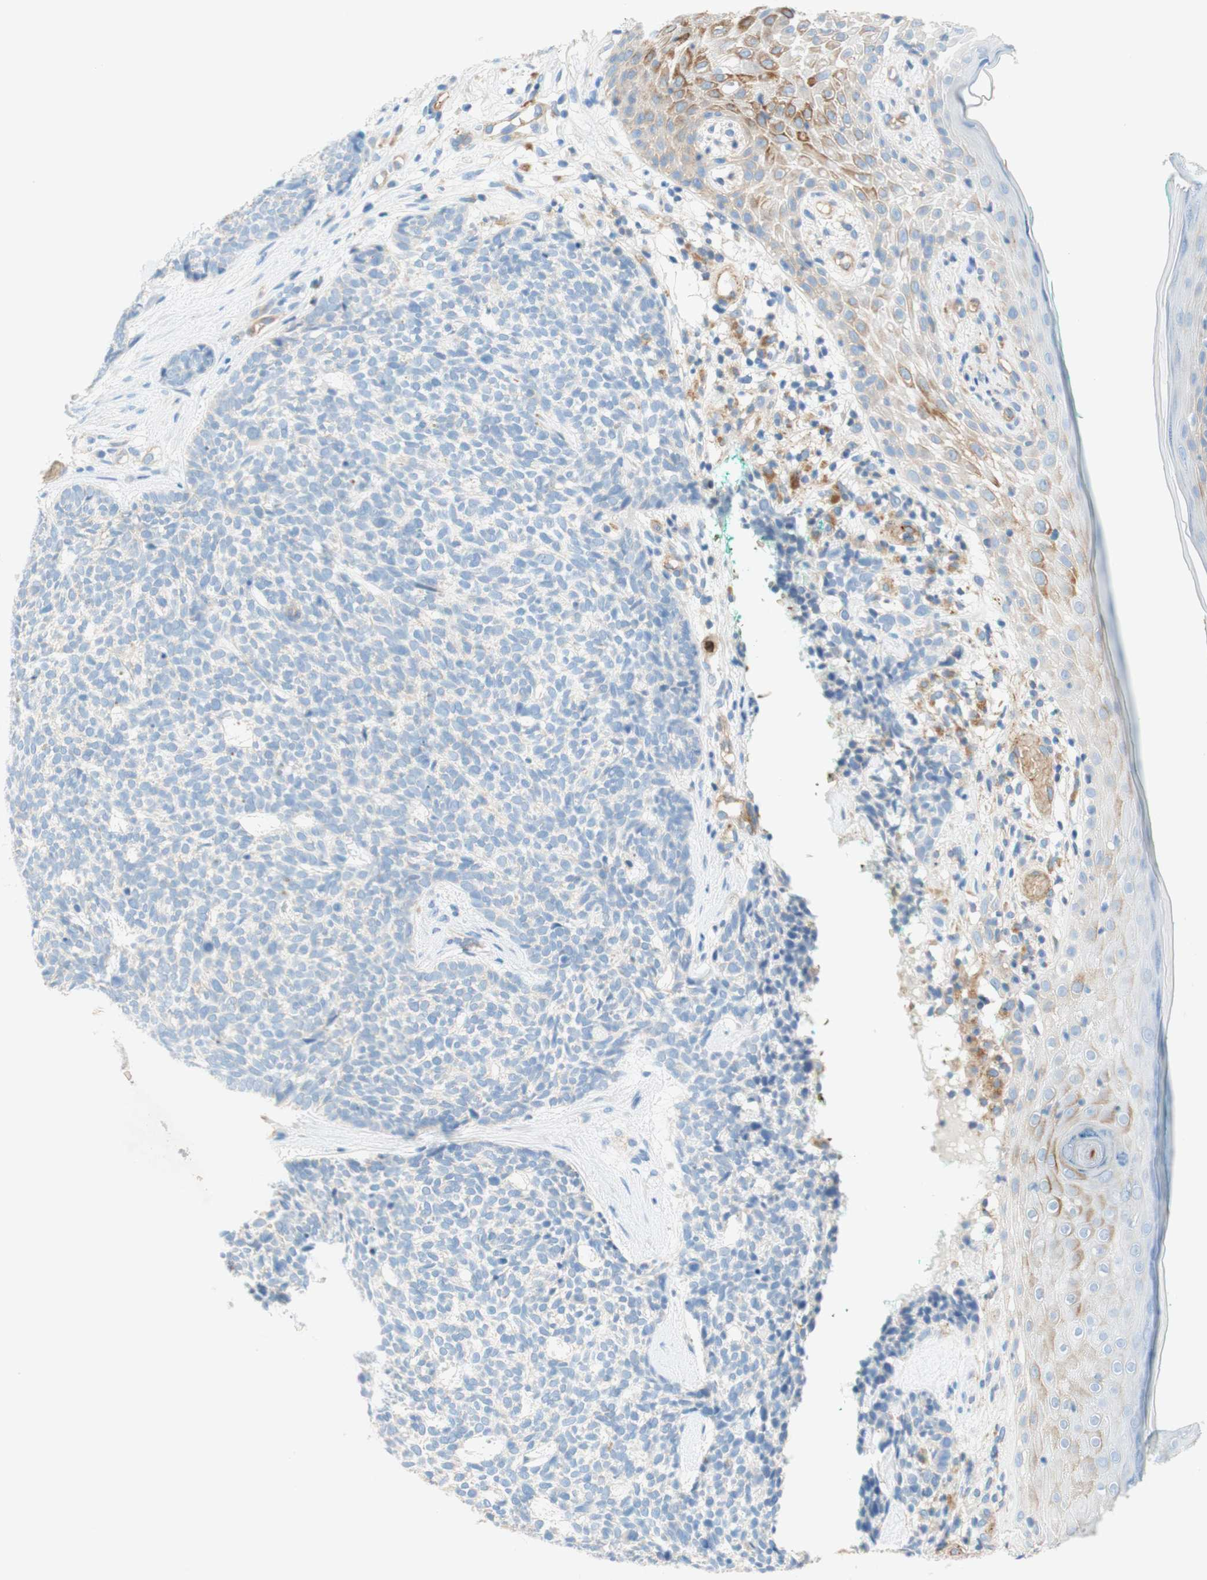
{"staining": {"intensity": "negative", "quantity": "none", "location": "none"}, "tissue": "skin cancer", "cell_type": "Tumor cells", "image_type": "cancer", "snomed": [{"axis": "morphology", "description": "Basal cell carcinoma"}, {"axis": "topography", "description": "Skin"}], "caption": "The histopathology image shows no significant expression in tumor cells of skin cancer (basal cell carcinoma).", "gene": "STOM", "patient": {"sex": "female", "age": 84}}